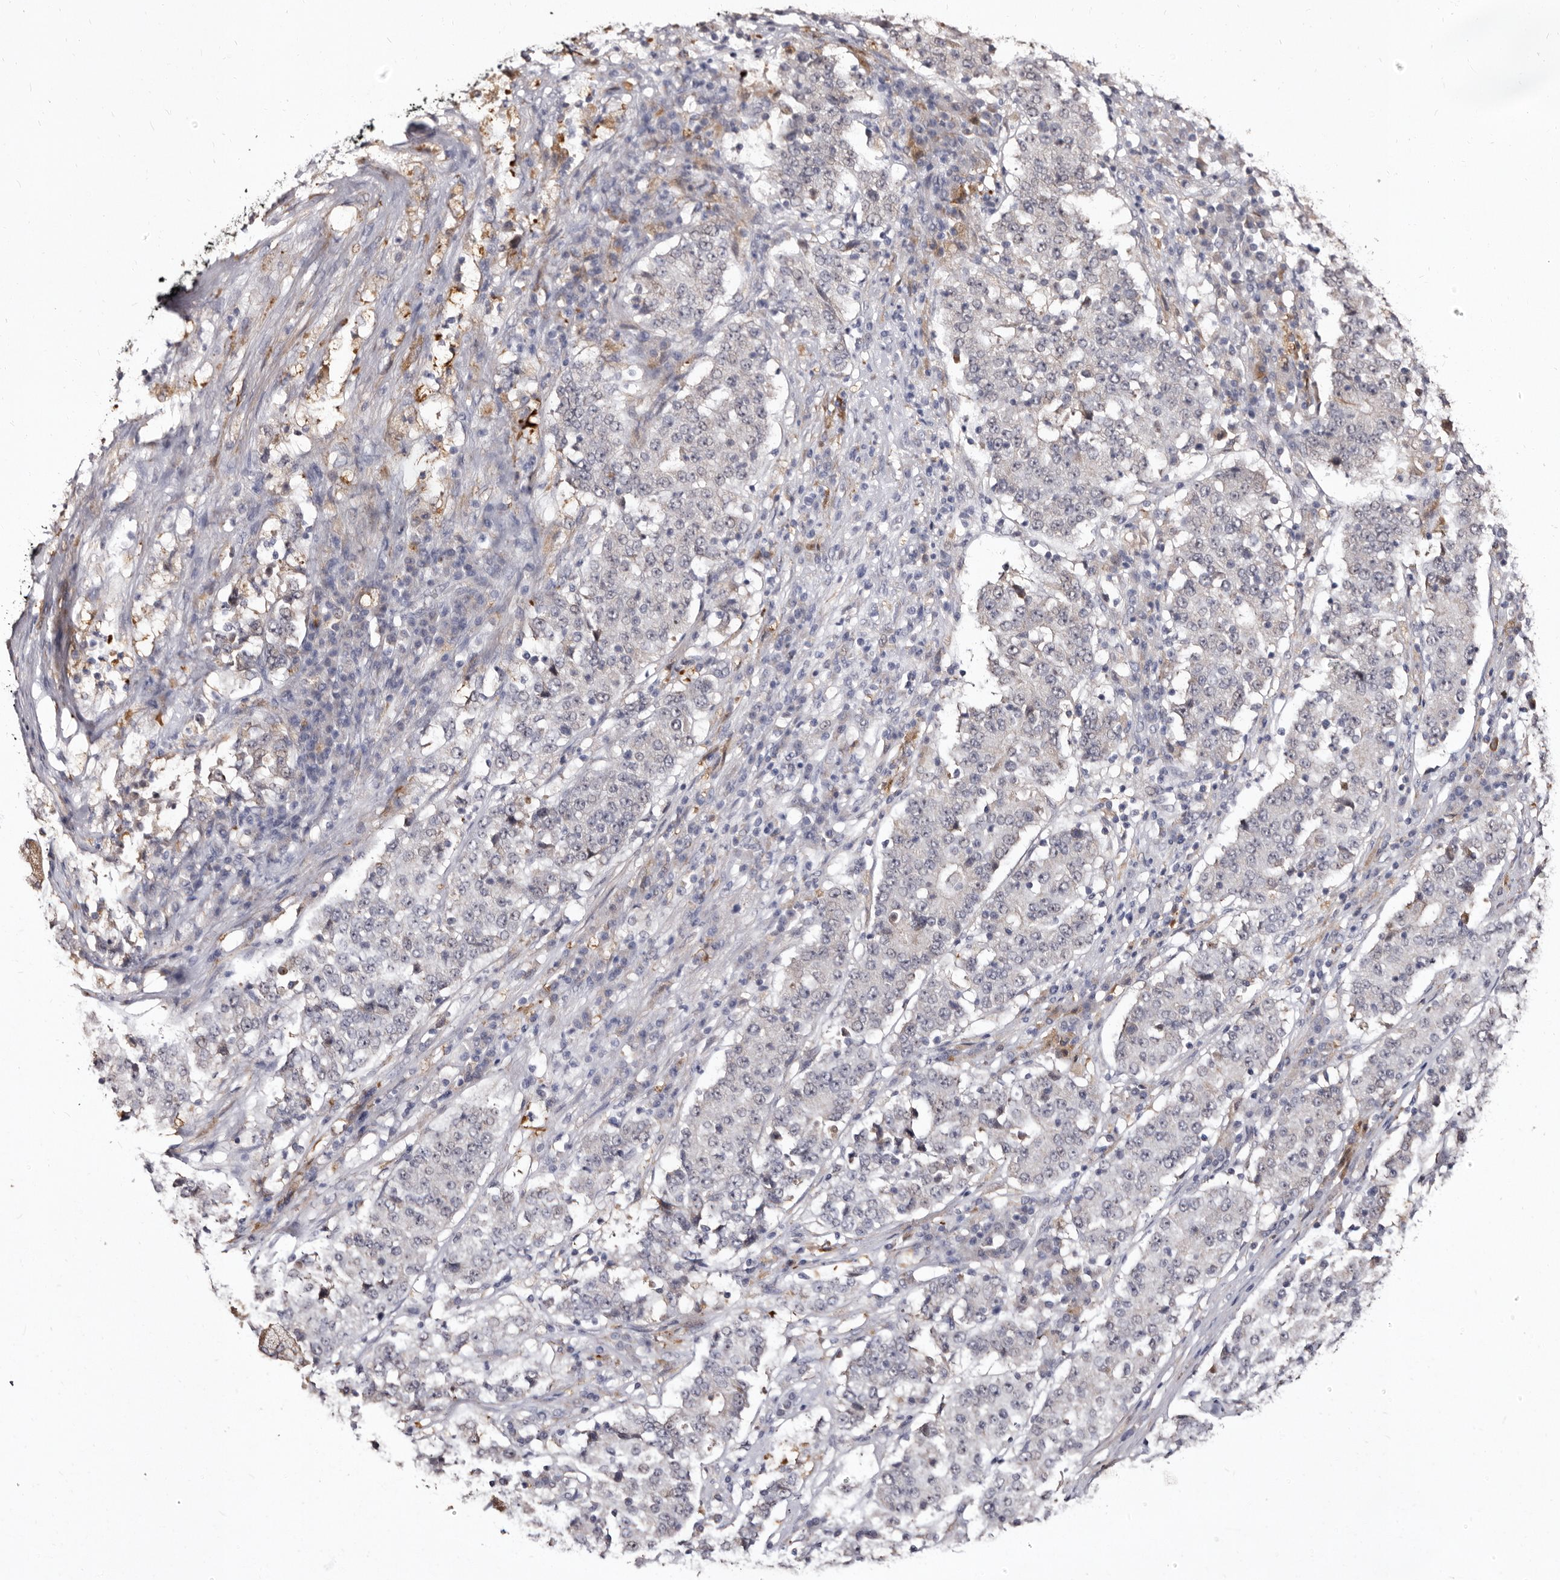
{"staining": {"intensity": "negative", "quantity": "none", "location": "none"}, "tissue": "stomach cancer", "cell_type": "Tumor cells", "image_type": "cancer", "snomed": [{"axis": "morphology", "description": "Adenocarcinoma, NOS"}, {"axis": "topography", "description": "Stomach"}], "caption": "Immunohistochemistry micrograph of human stomach cancer stained for a protein (brown), which shows no expression in tumor cells.", "gene": "PTAFR", "patient": {"sex": "male", "age": 59}}